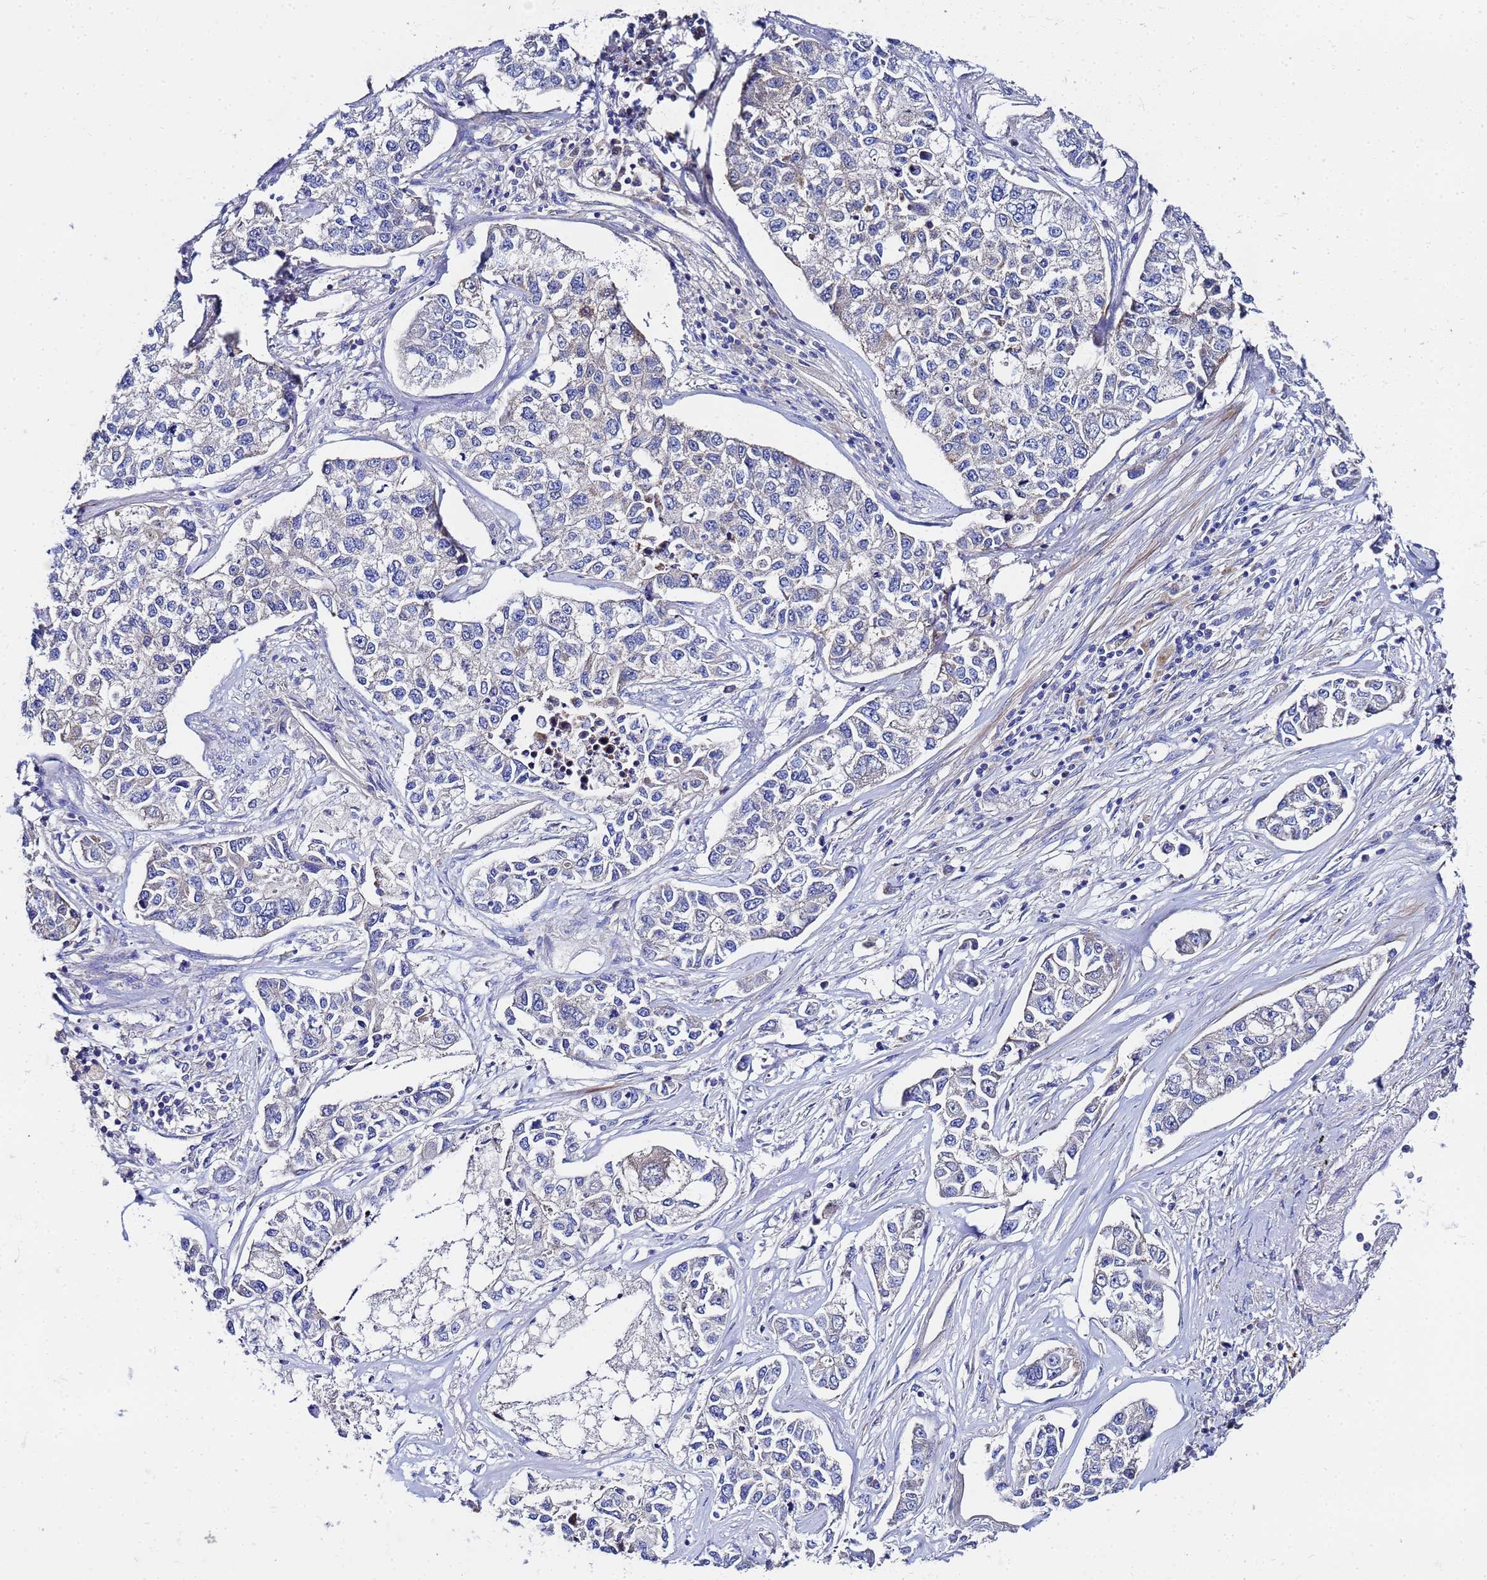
{"staining": {"intensity": "negative", "quantity": "none", "location": "none"}, "tissue": "lung cancer", "cell_type": "Tumor cells", "image_type": "cancer", "snomed": [{"axis": "morphology", "description": "Adenocarcinoma, NOS"}, {"axis": "topography", "description": "Lung"}], "caption": "Tumor cells show no significant protein staining in lung cancer (adenocarcinoma).", "gene": "FAHD2A", "patient": {"sex": "male", "age": 49}}